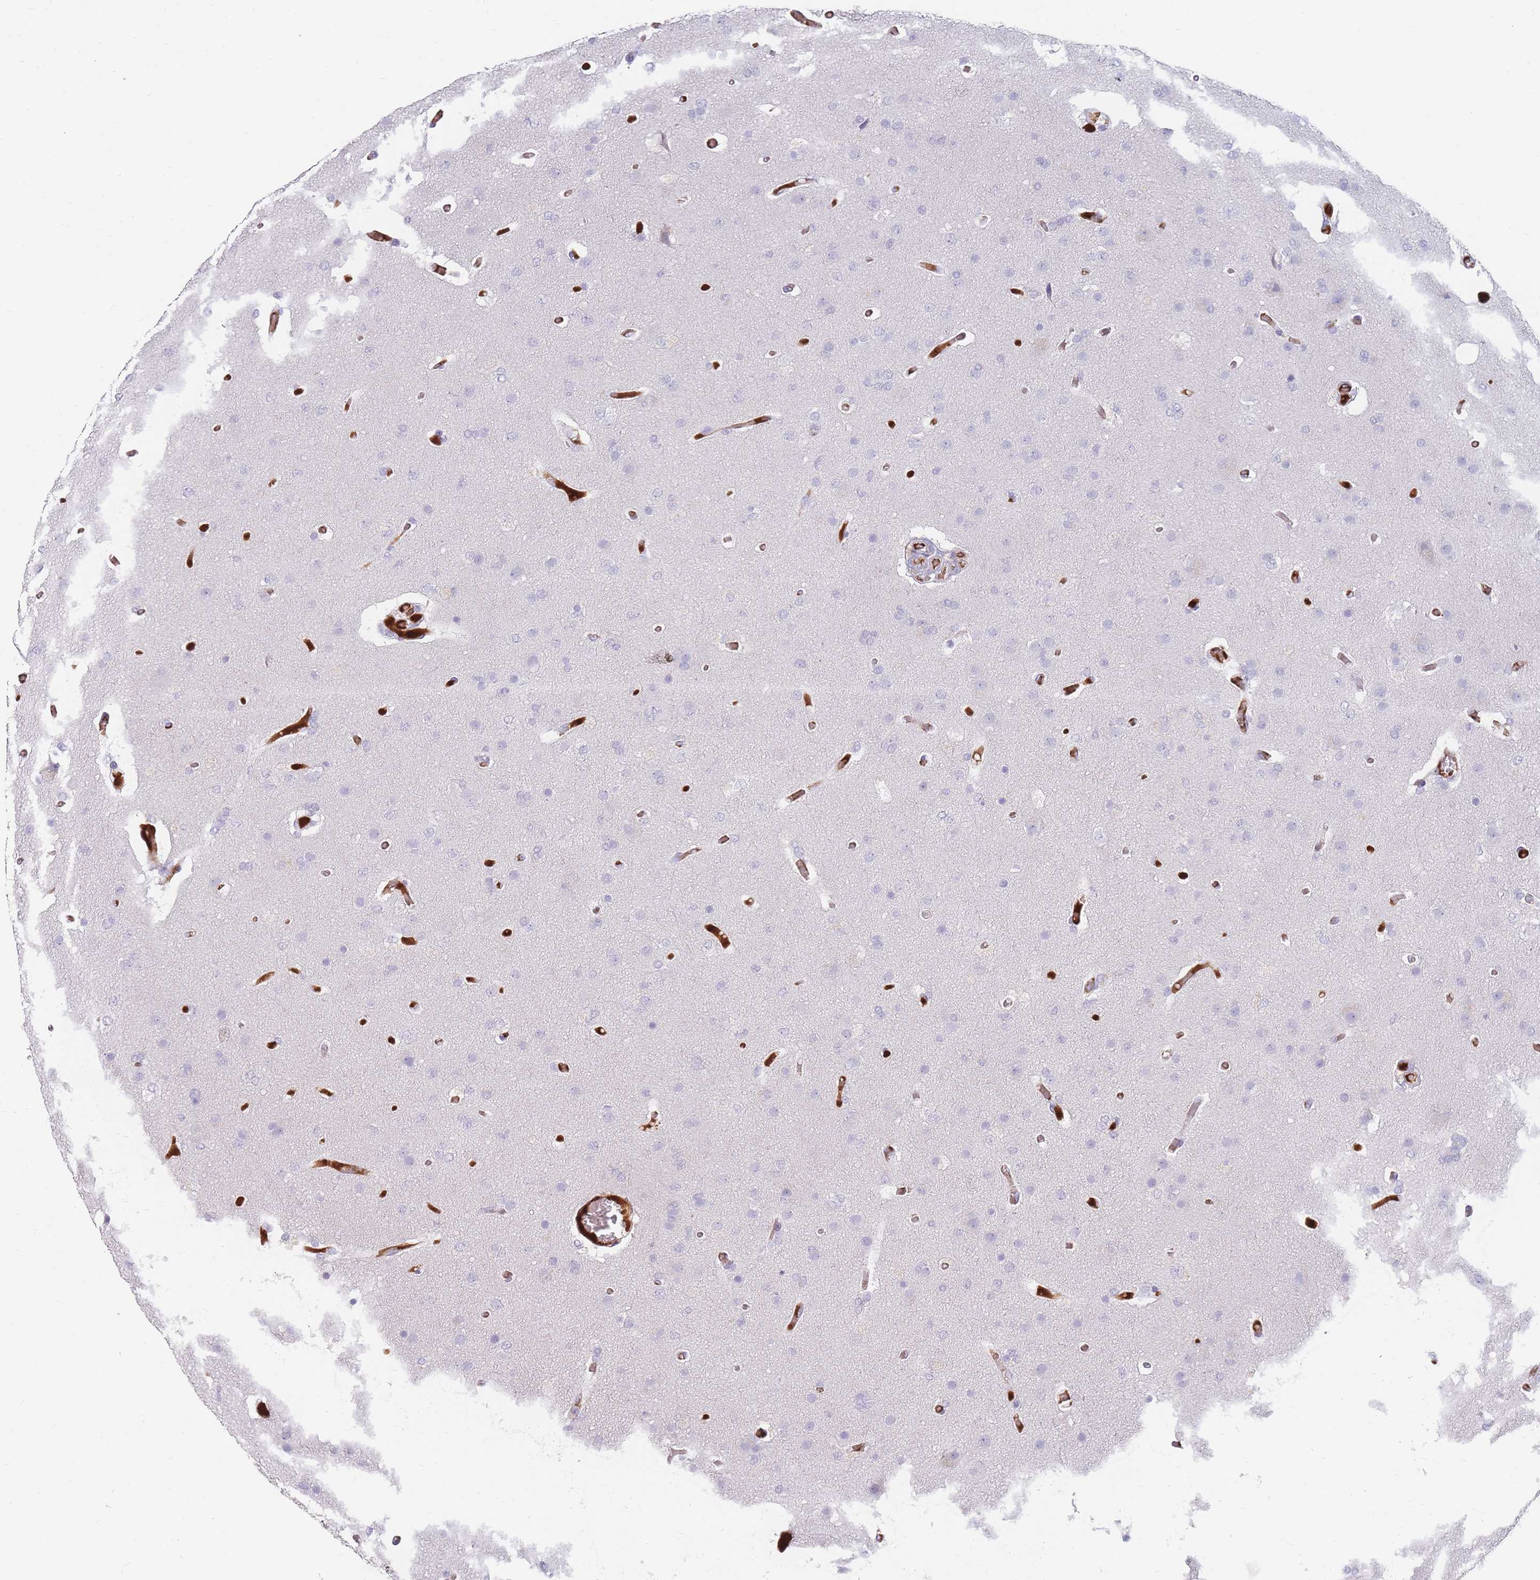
{"staining": {"intensity": "negative", "quantity": "none", "location": "none"}, "tissue": "glioma", "cell_type": "Tumor cells", "image_type": "cancer", "snomed": [{"axis": "morphology", "description": "Glioma, malignant, High grade"}, {"axis": "topography", "description": "Brain"}], "caption": "Human glioma stained for a protein using immunohistochemistry reveals no positivity in tumor cells.", "gene": "PRG4", "patient": {"sex": "female", "age": 74}}